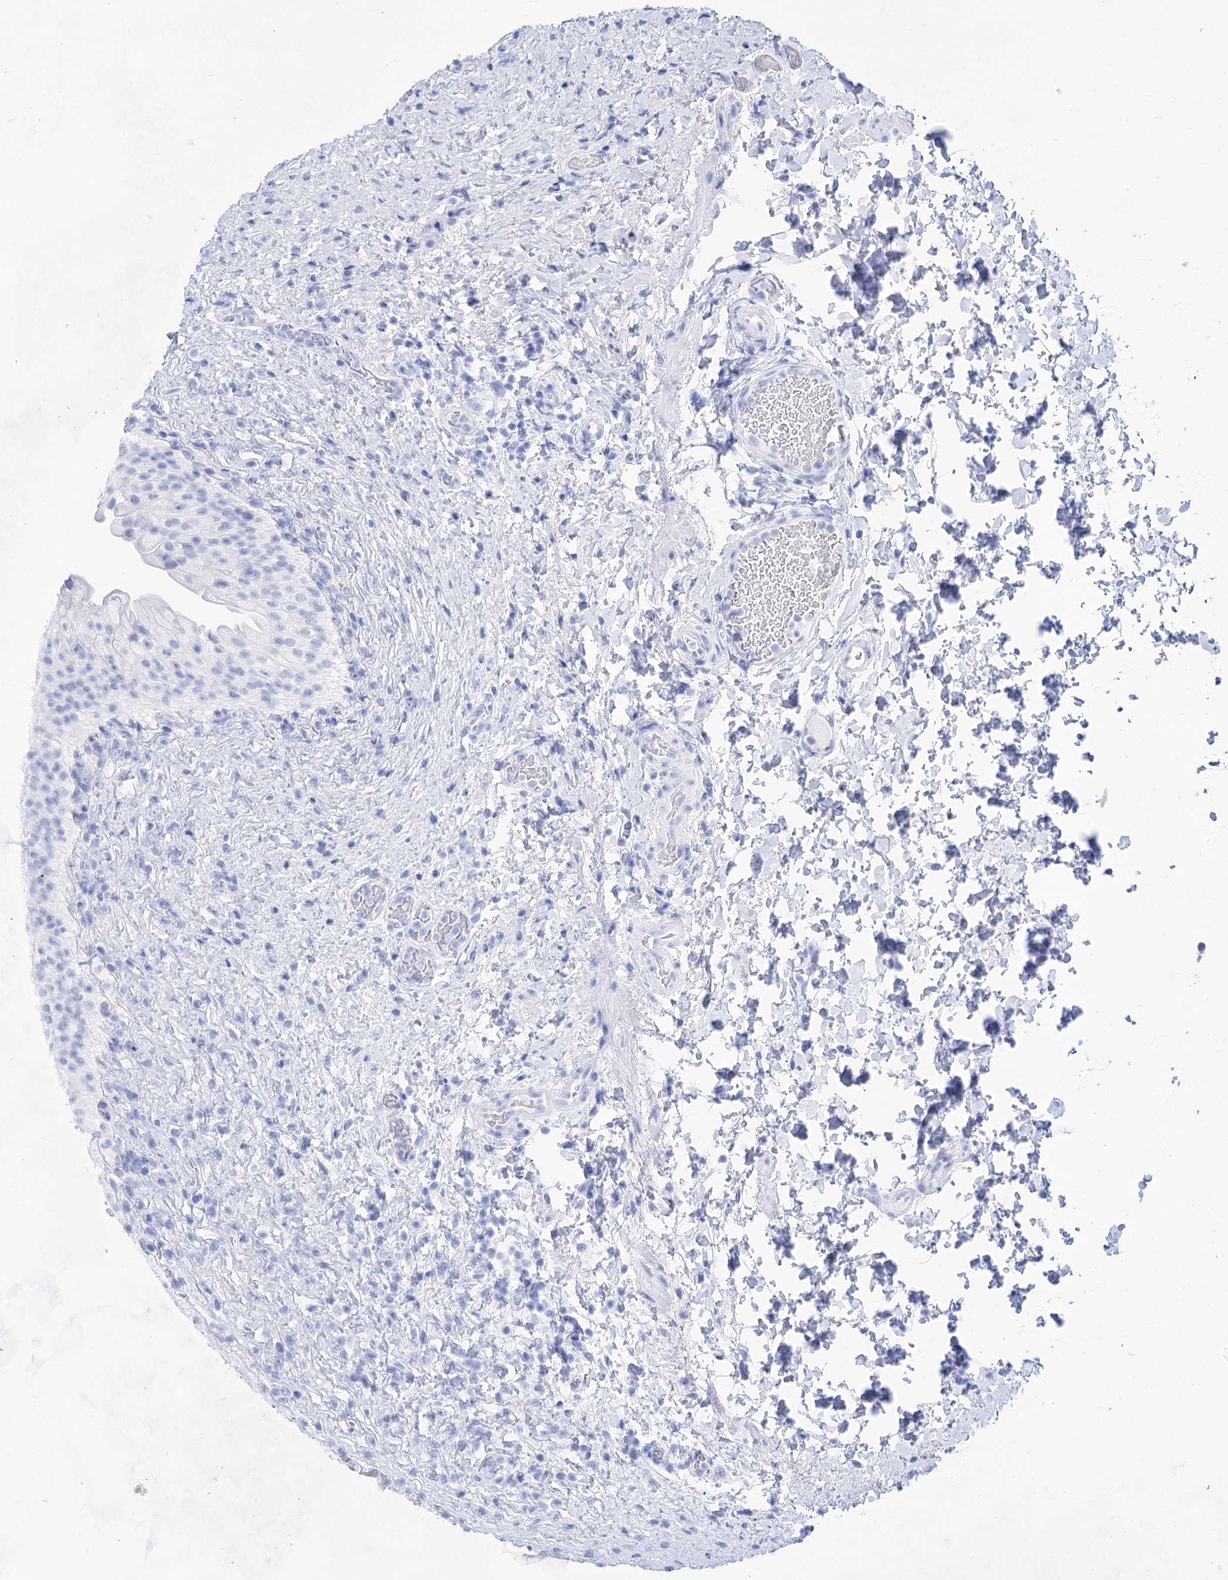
{"staining": {"intensity": "negative", "quantity": "none", "location": "none"}, "tissue": "urinary bladder", "cell_type": "Urothelial cells", "image_type": "normal", "snomed": [{"axis": "morphology", "description": "Normal tissue, NOS"}, {"axis": "topography", "description": "Urinary bladder"}], "caption": "This is an immunohistochemistry (IHC) photomicrograph of normal urinary bladder. There is no positivity in urothelial cells.", "gene": "LALBA", "patient": {"sex": "female", "age": 27}}